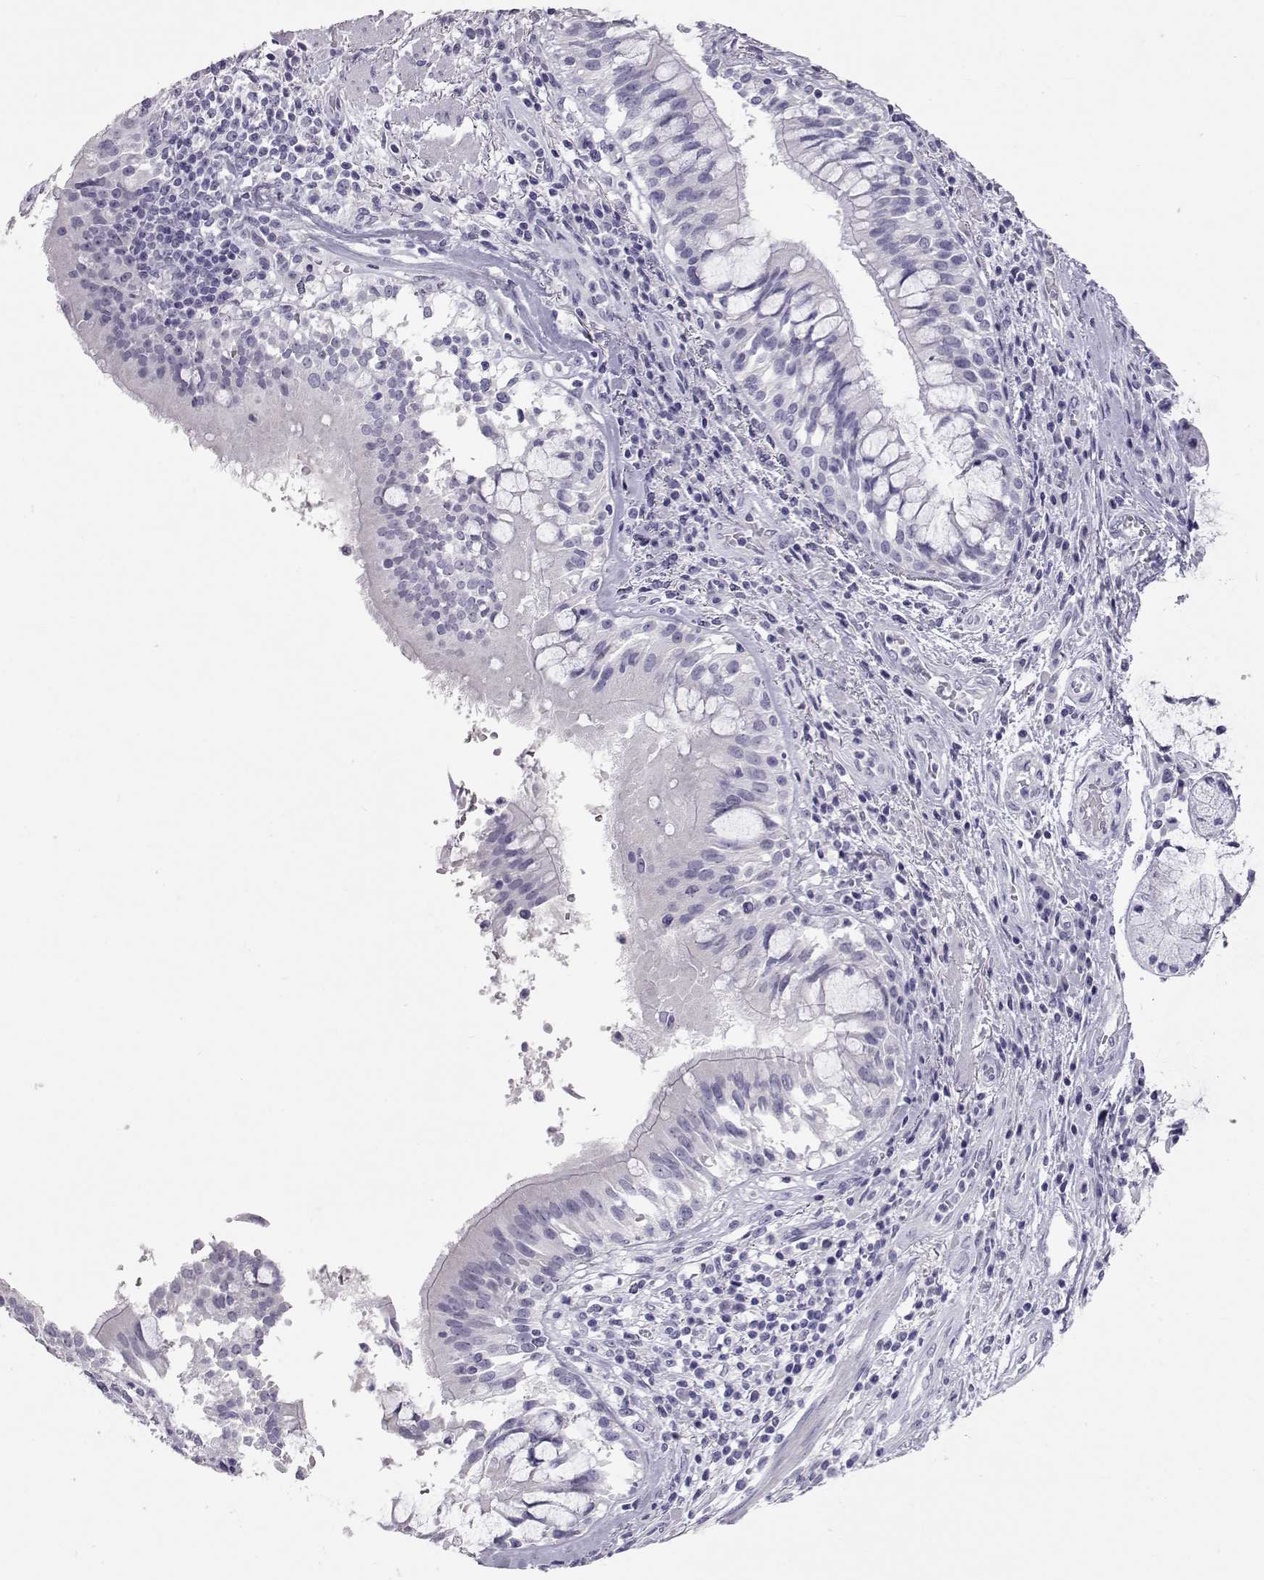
{"staining": {"intensity": "negative", "quantity": "none", "location": "none"}, "tissue": "lung cancer", "cell_type": "Tumor cells", "image_type": "cancer", "snomed": [{"axis": "morphology", "description": "Normal tissue, NOS"}, {"axis": "morphology", "description": "Squamous cell carcinoma, NOS"}, {"axis": "topography", "description": "Bronchus"}, {"axis": "topography", "description": "Lung"}], "caption": "The IHC histopathology image has no significant positivity in tumor cells of squamous cell carcinoma (lung) tissue.", "gene": "PMCH", "patient": {"sex": "male", "age": 64}}